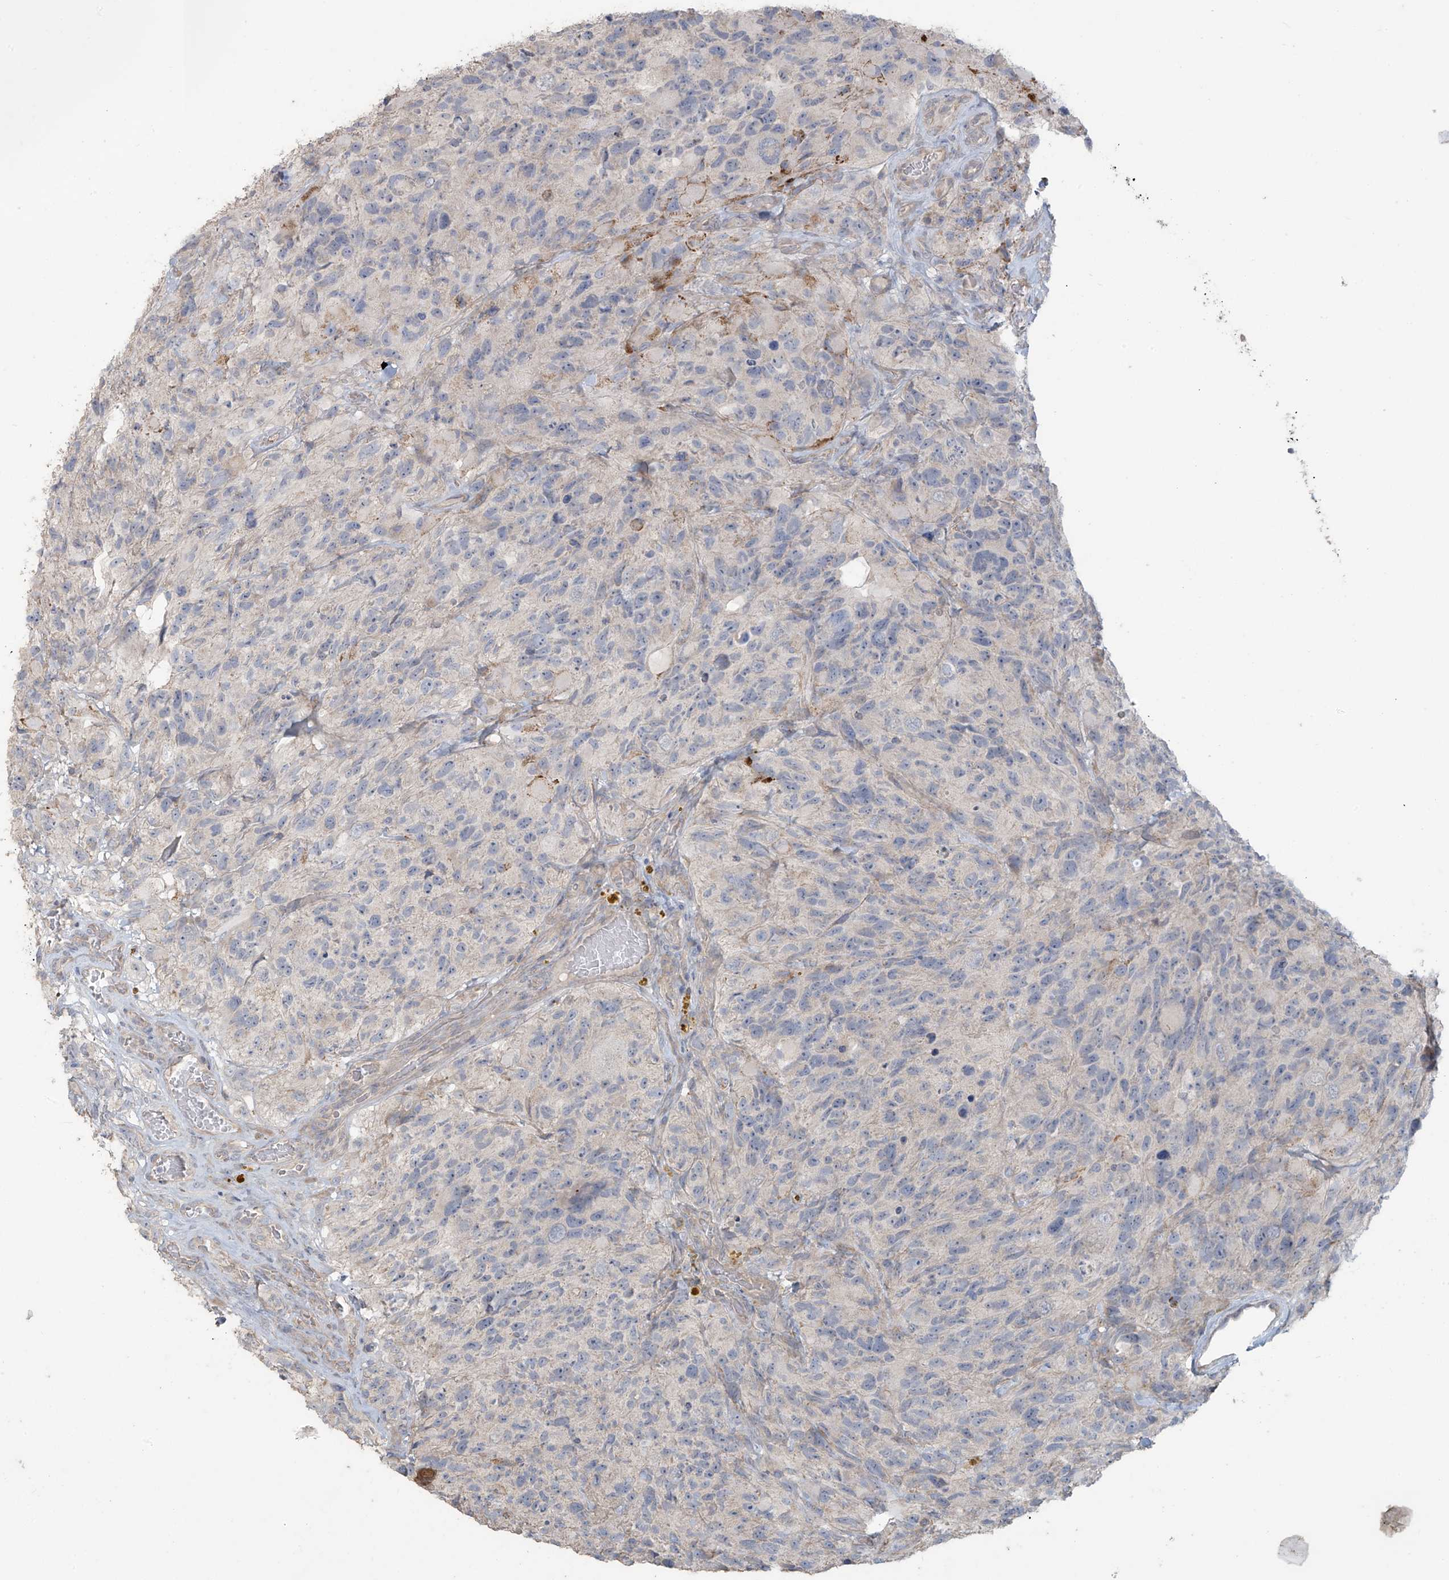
{"staining": {"intensity": "negative", "quantity": "none", "location": "none"}, "tissue": "glioma", "cell_type": "Tumor cells", "image_type": "cancer", "snomed": [{"axis": "morphology", "description": "Glioma, malignant, High grade"}, {"axis": "topography", "description": "Brain"}], "caption": "This is a image of immunohistochemistry staining of glioma, which shows no expression in tumor cells.", "gene": "MAGIX", "patient": {"sex": "male", "age": 69}}